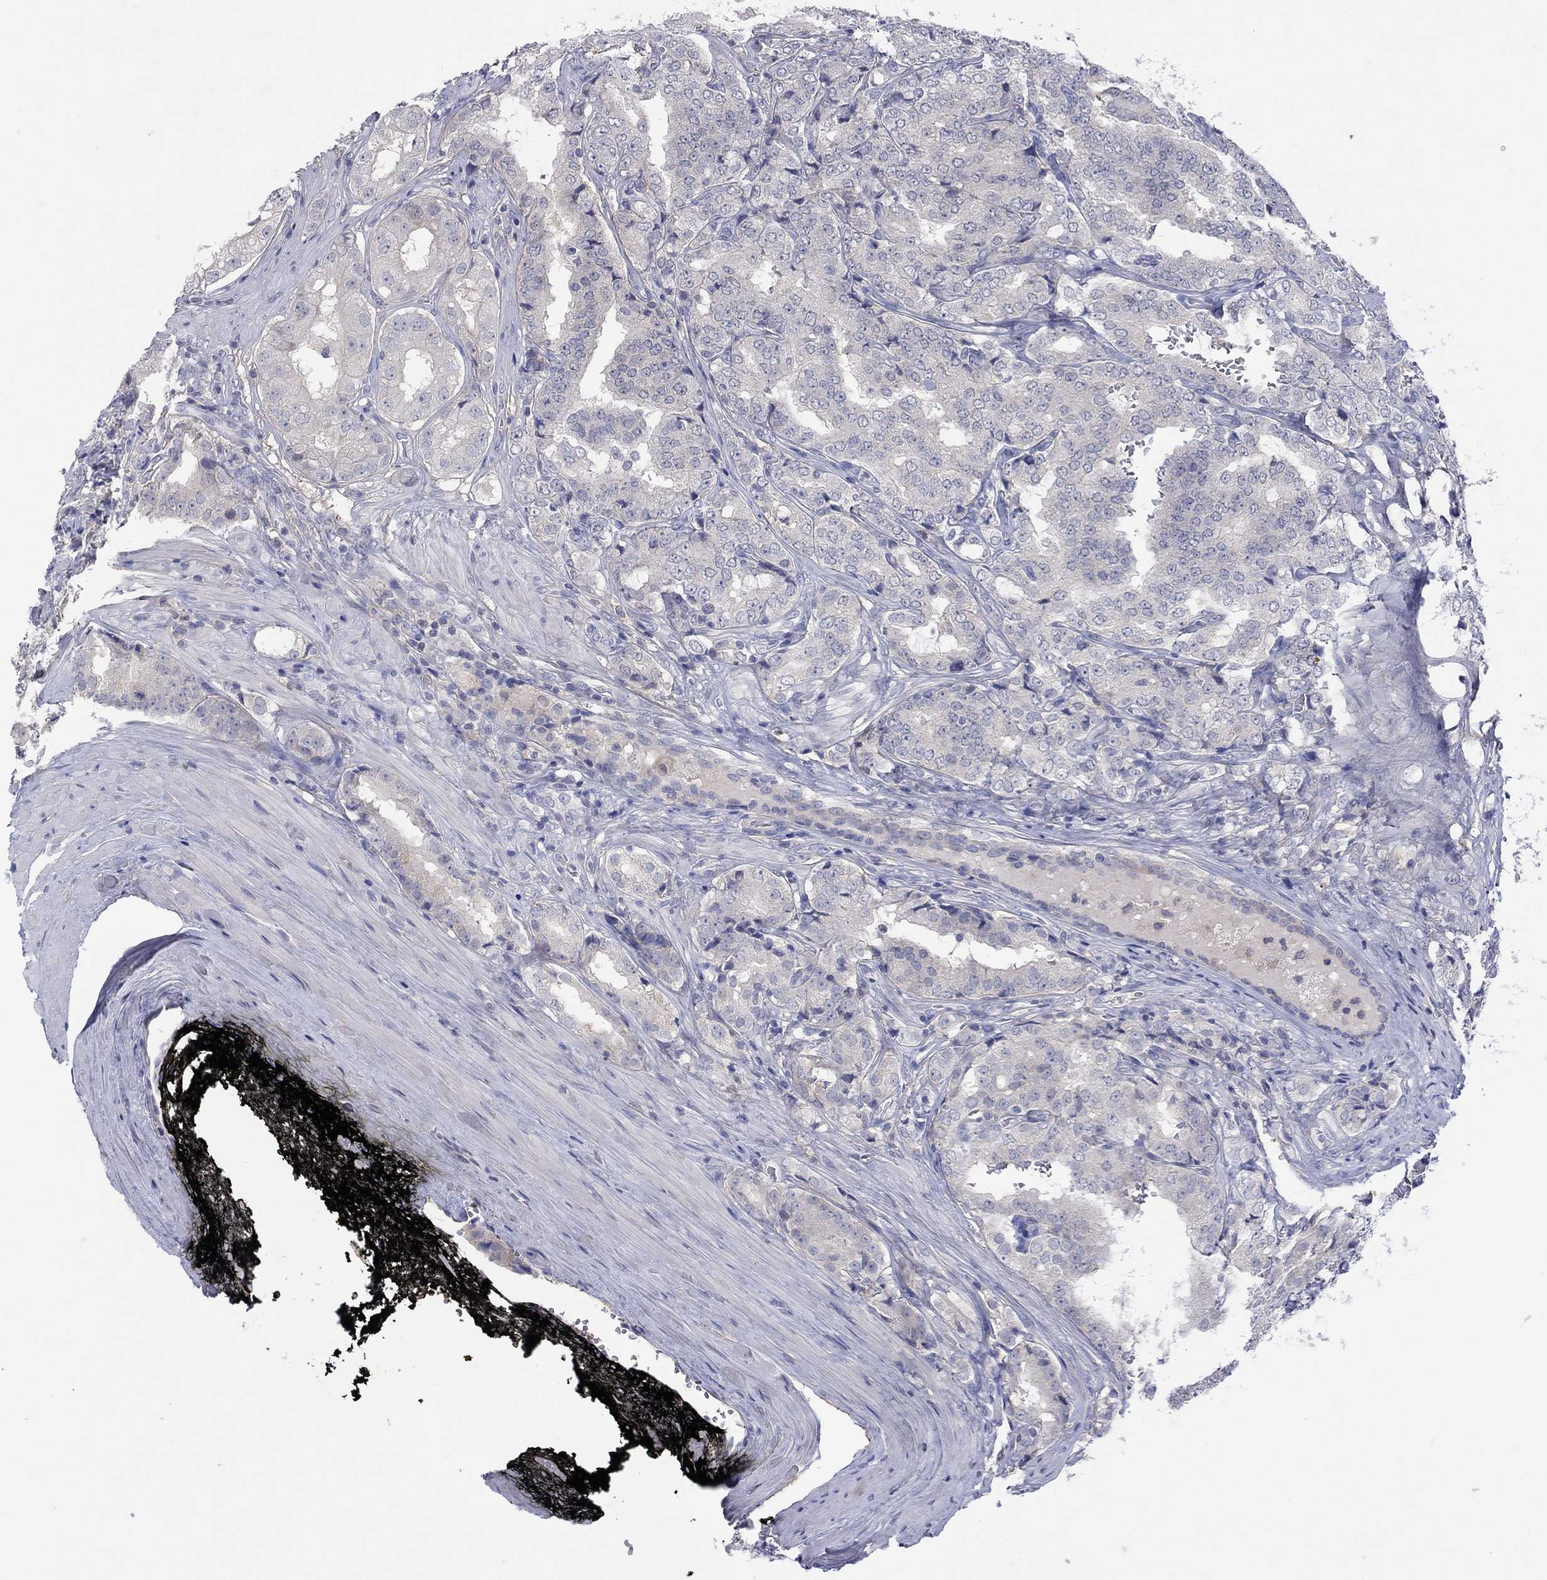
{"staining": {"intensity": "negative", "quantity": "none", "location": "none"}, "tissue": "prostate cancer", "cell_type": "Tumor cells", "image_type": "cancer", "snomed": [{"axis": "morphology", "description": "Adenocarcinoma, NOS"}, {"axis": "topography", "description": "Prostate"}], "caption": "Photomicrograph shows no protein positivity in tumor cells of prostate adenocarcinoma tissue.", "gene": "CYP2B6", "patient": {"sex": "male", "age": 65}}